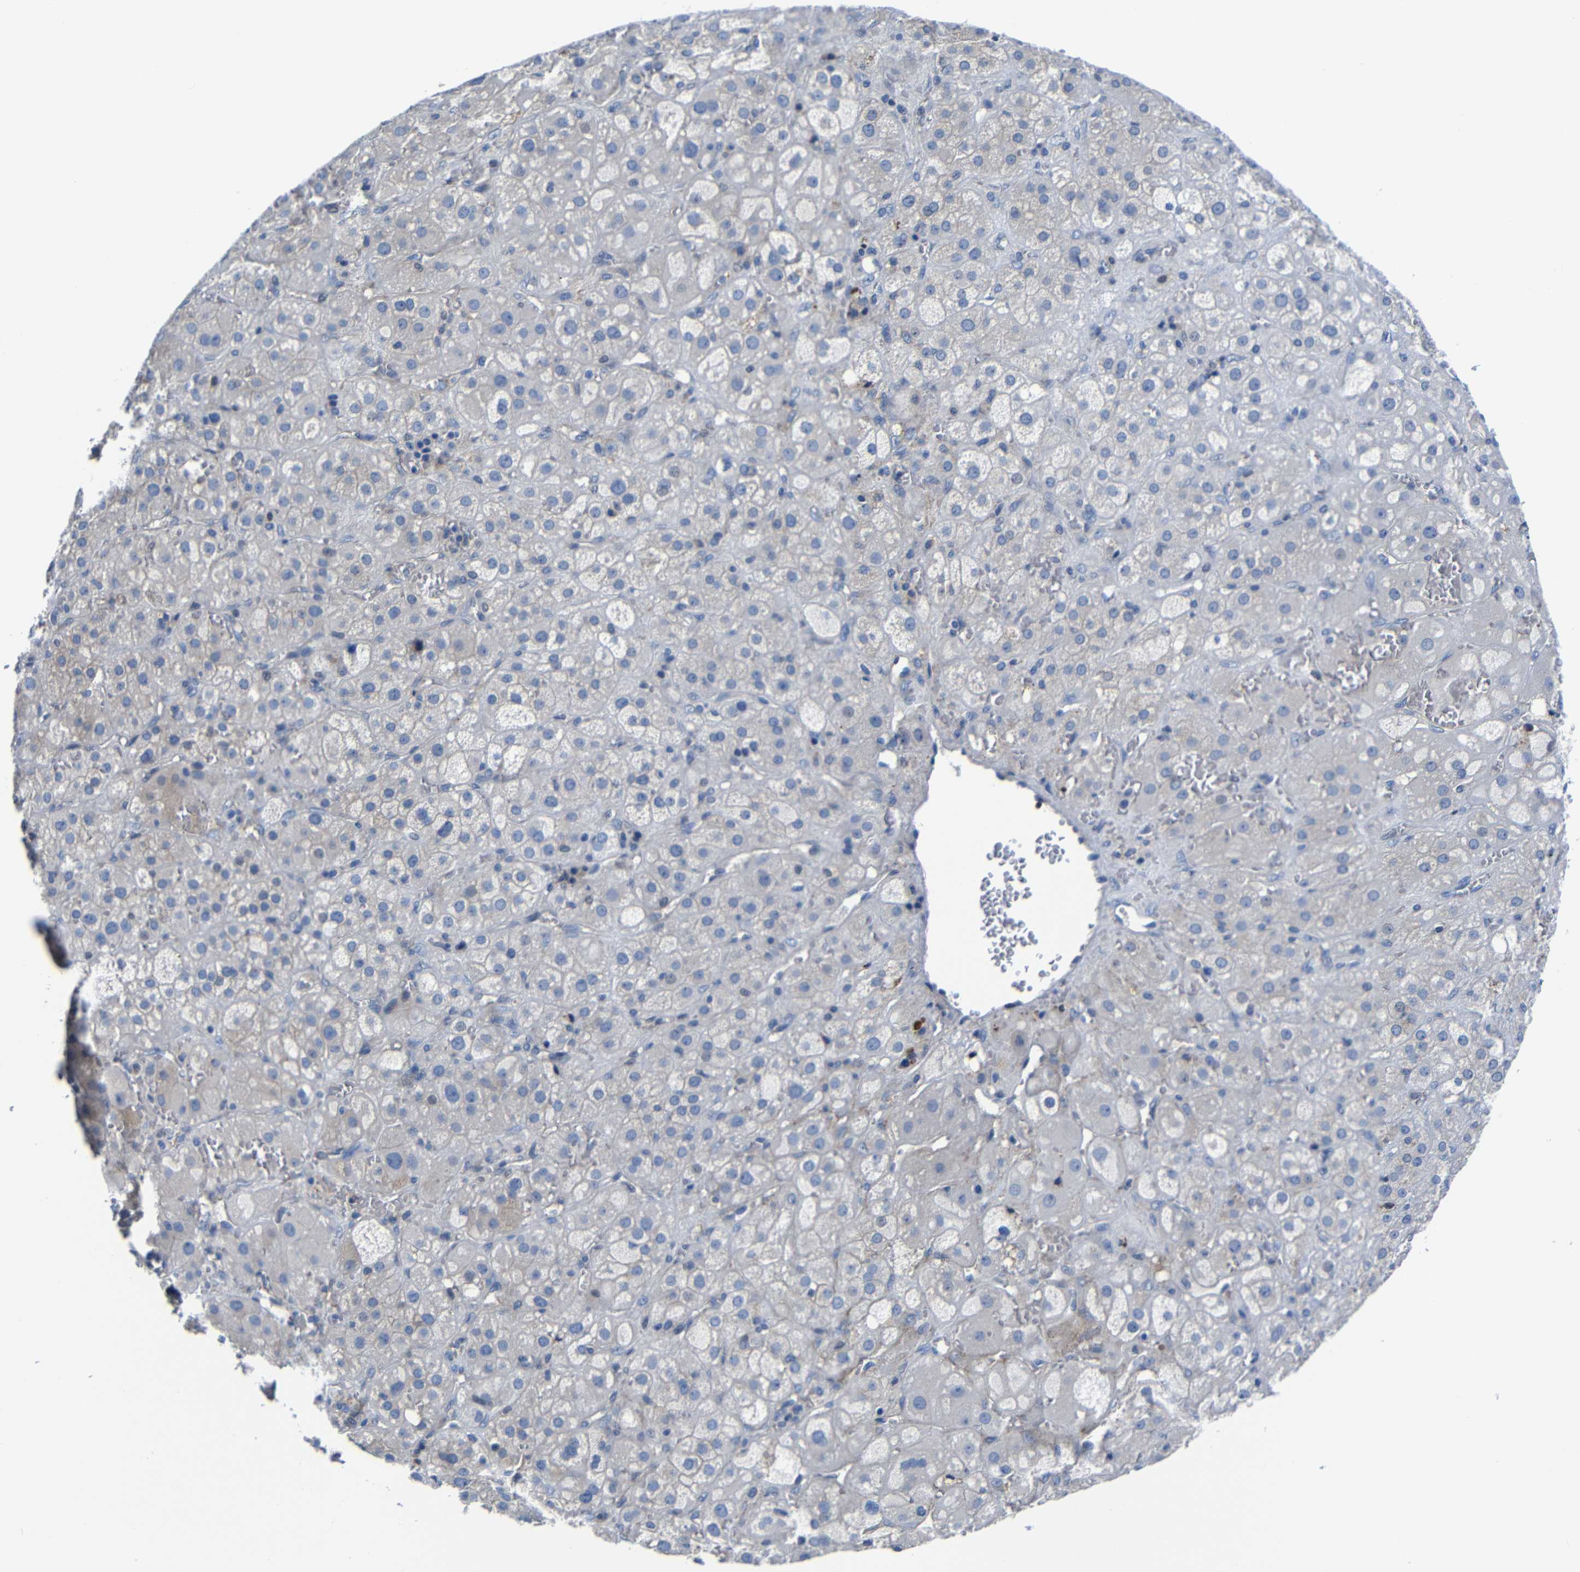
{"staining": {"intensity": "weak", "quantity": "<25%", "location": "cytoplasmic/membranous"}, "tissue": "adrenal gland", "cell_type": "Glandular cells", "image_type": "normal", "snomed": [{"axis": "morphology", "description": "Normal tissue, NOS"}, {"axis": "topography", "description": "Adrenal gland"}], "caption": "Immunohistochemistry (IHC) histopathology image of benign adrenal gland: human adrenal gland stained with DAB (3,3'-diaminobenzidine) shows no significant protein staining in glandular cells.", "gene": "AFDN", "patient": {"sex": "female", "age": 47}}